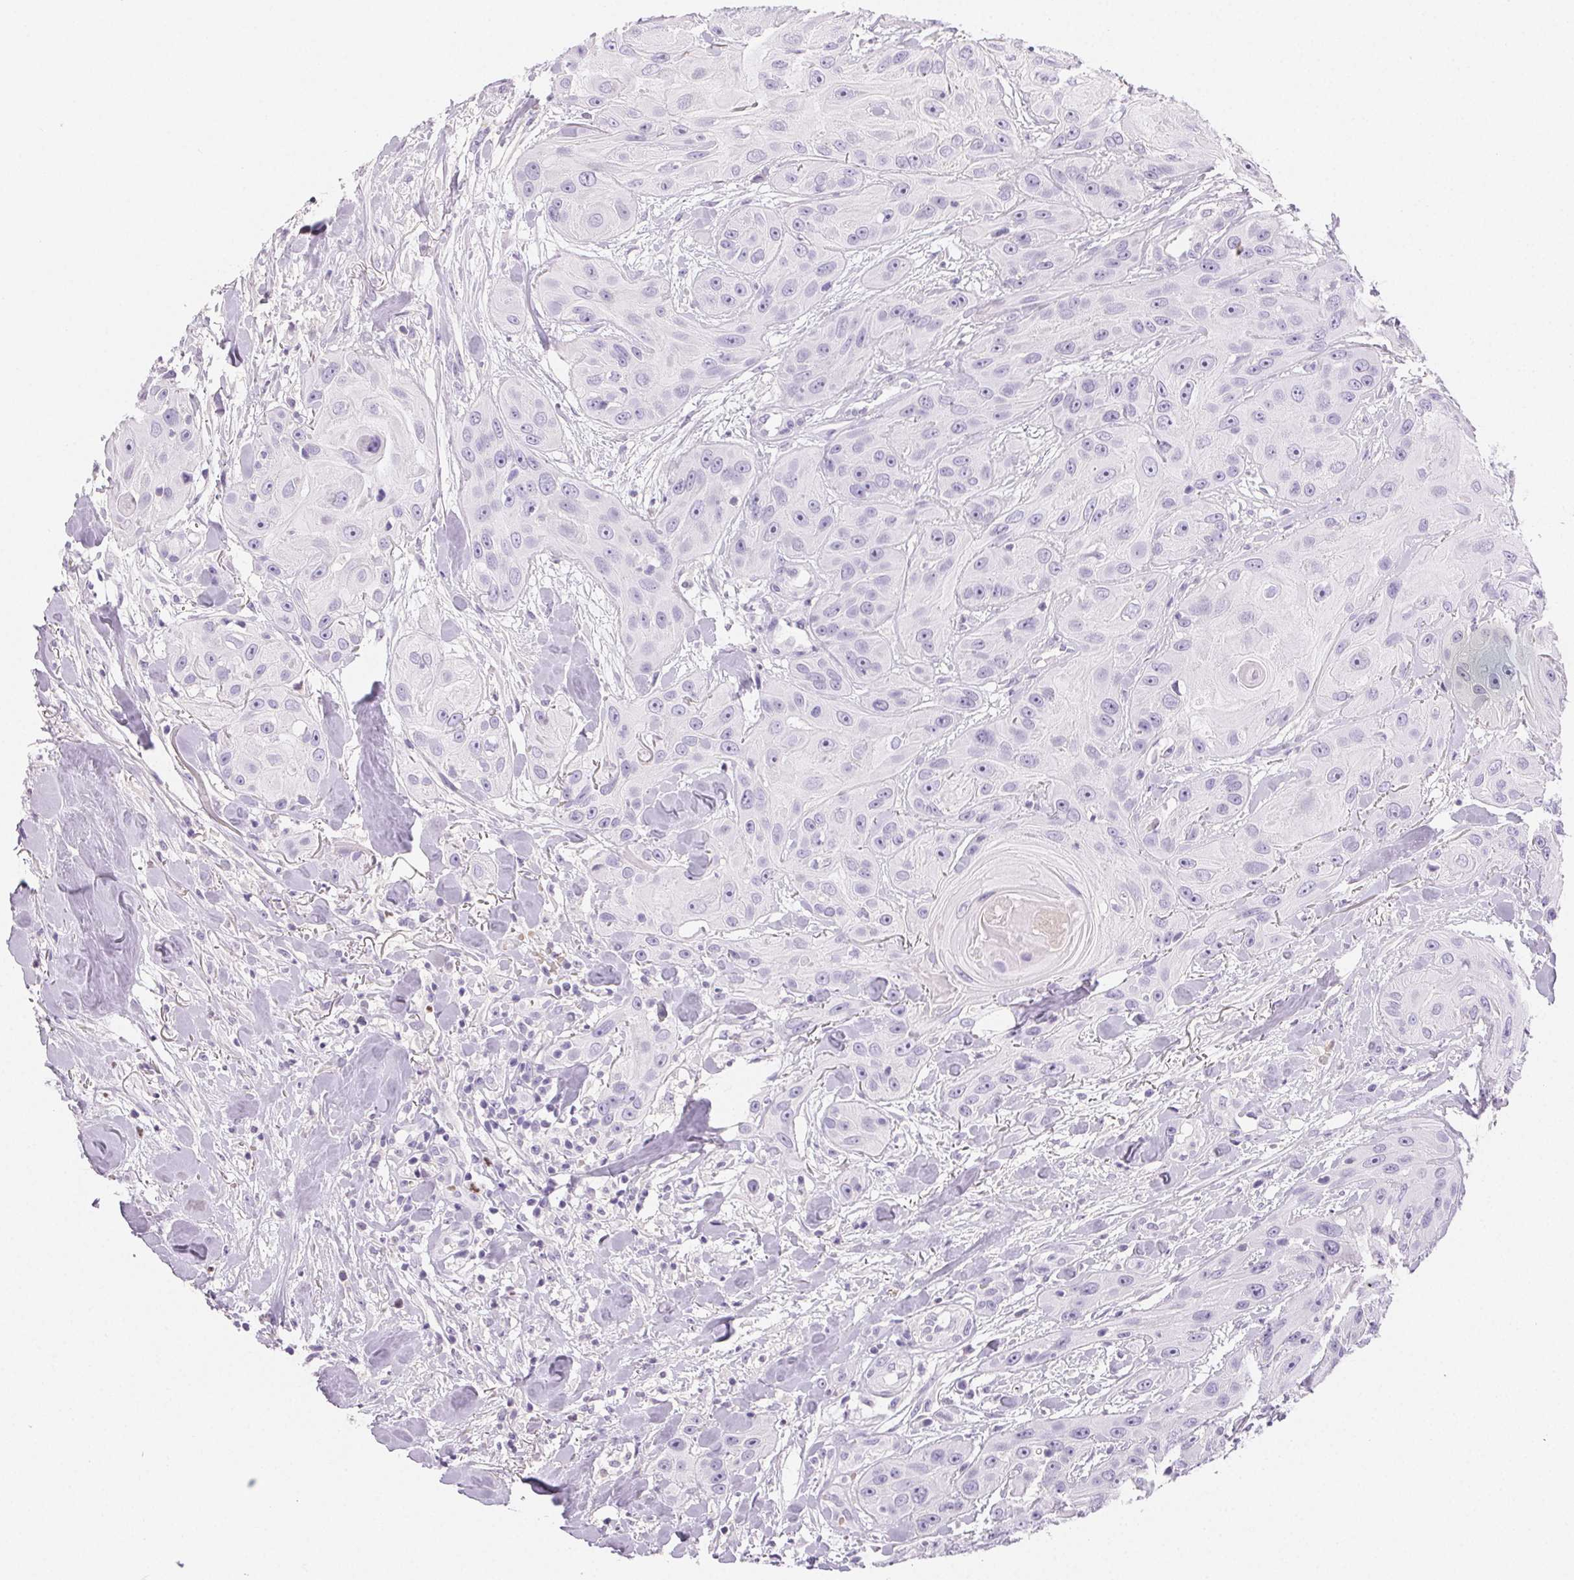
{"staining": {"intensity": "negative", "quantity": "none", "location": "none"}, "tissue": "head and neck cancer", "cell_type": "Tumor cells", "image_type": "cancer", "snomed": [{"axis": "morphology", "description": "Squamous cell carcinoma, NOS"}, {"axis": "topography", "description": "Oral tissue"}, {"axis": "topography", "description": "Head-Neck"}], "caption": "A photomicrograph of human squamous cell carcinoma (head and neck) is negative for staining in tumor cells.", "gene": "PADI4", "patient": {"sex": "male", "age": 77}}